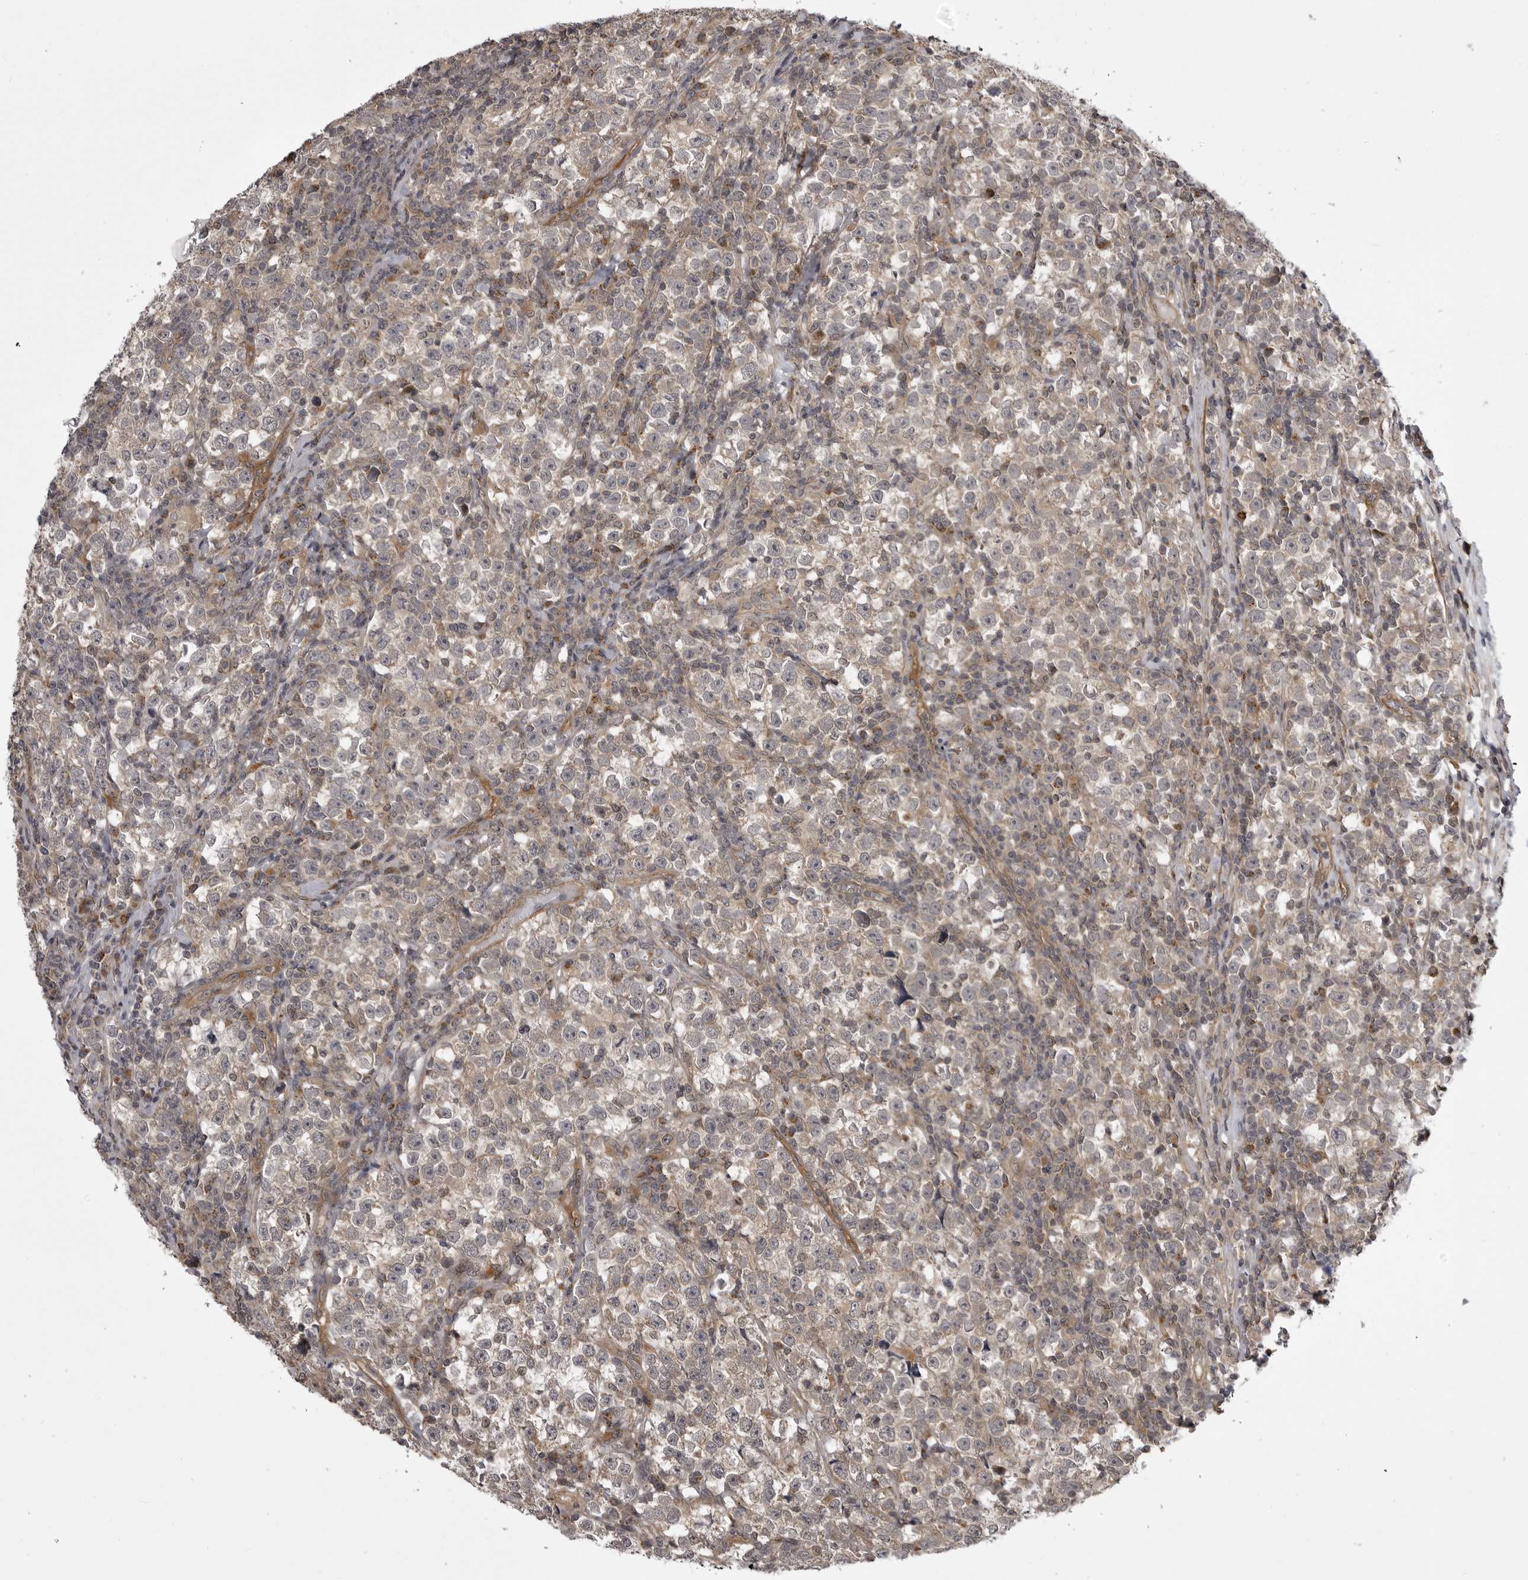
{"staining": {"intensity": "negative", "quantity": "none", "location": "none"}, "tissue": "testis cancer", "cell_type": "Tumor cells", "image_type": "cancer", "snomed": [{"axis": "morphology", "description": "Normal tissue, NOS"}, {"axis": "morphology", "description": "Seminoma, NOS"}, {"axis": "topography", "description": "Testis"}], "caption": "A high-resolution histopathology image shows immunohistochemistry staining of testis seminoma, which demonstrates no significant staining in tumor cells.", "gene": "SNX16", "patient": {"sex": "male", "age": 43}}